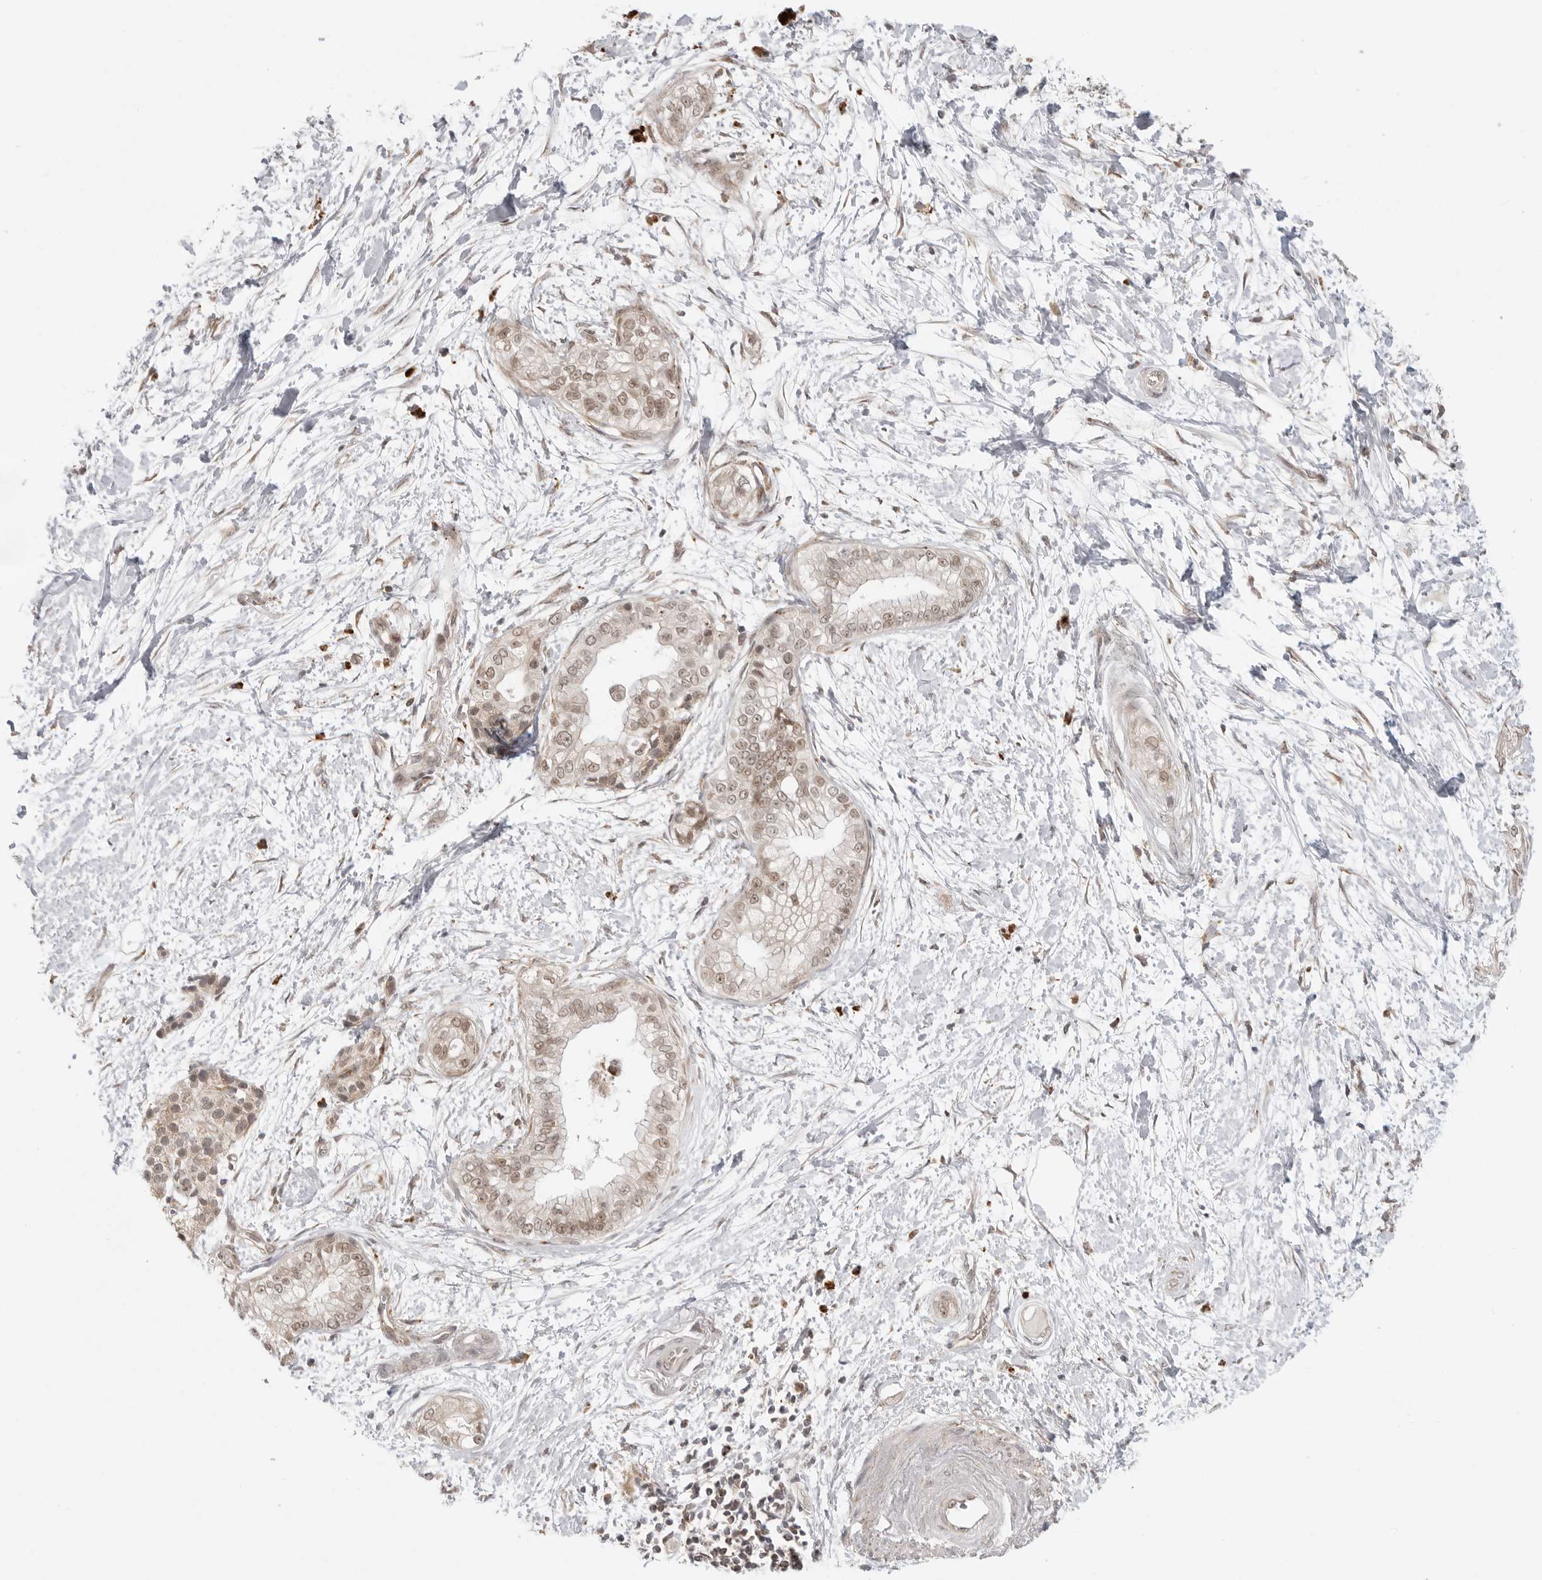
{"staining": {"intensity": "moderate", "quantity": ">75%", "location": "nuclear"}, "tissue": "pancreatic cancer", "cell_type": "Tumor cells", "image_type": "cancer", "snomed": [{"axis": "morphology", "description": "Adenocarcinoma, NOS"}, {"axis": "topography", "description": "Pancreas"}], "caption": "Immunohistochemistry (IHC) image of human pancreatic cancer (adenocarcinoma) stained for a protein (brown), which reveals medium levels of moderate nuclear positivity in approximately >75% of tumor cells.", "gene": "KALRN", "patient": {"sex": "male", "age": 68}}